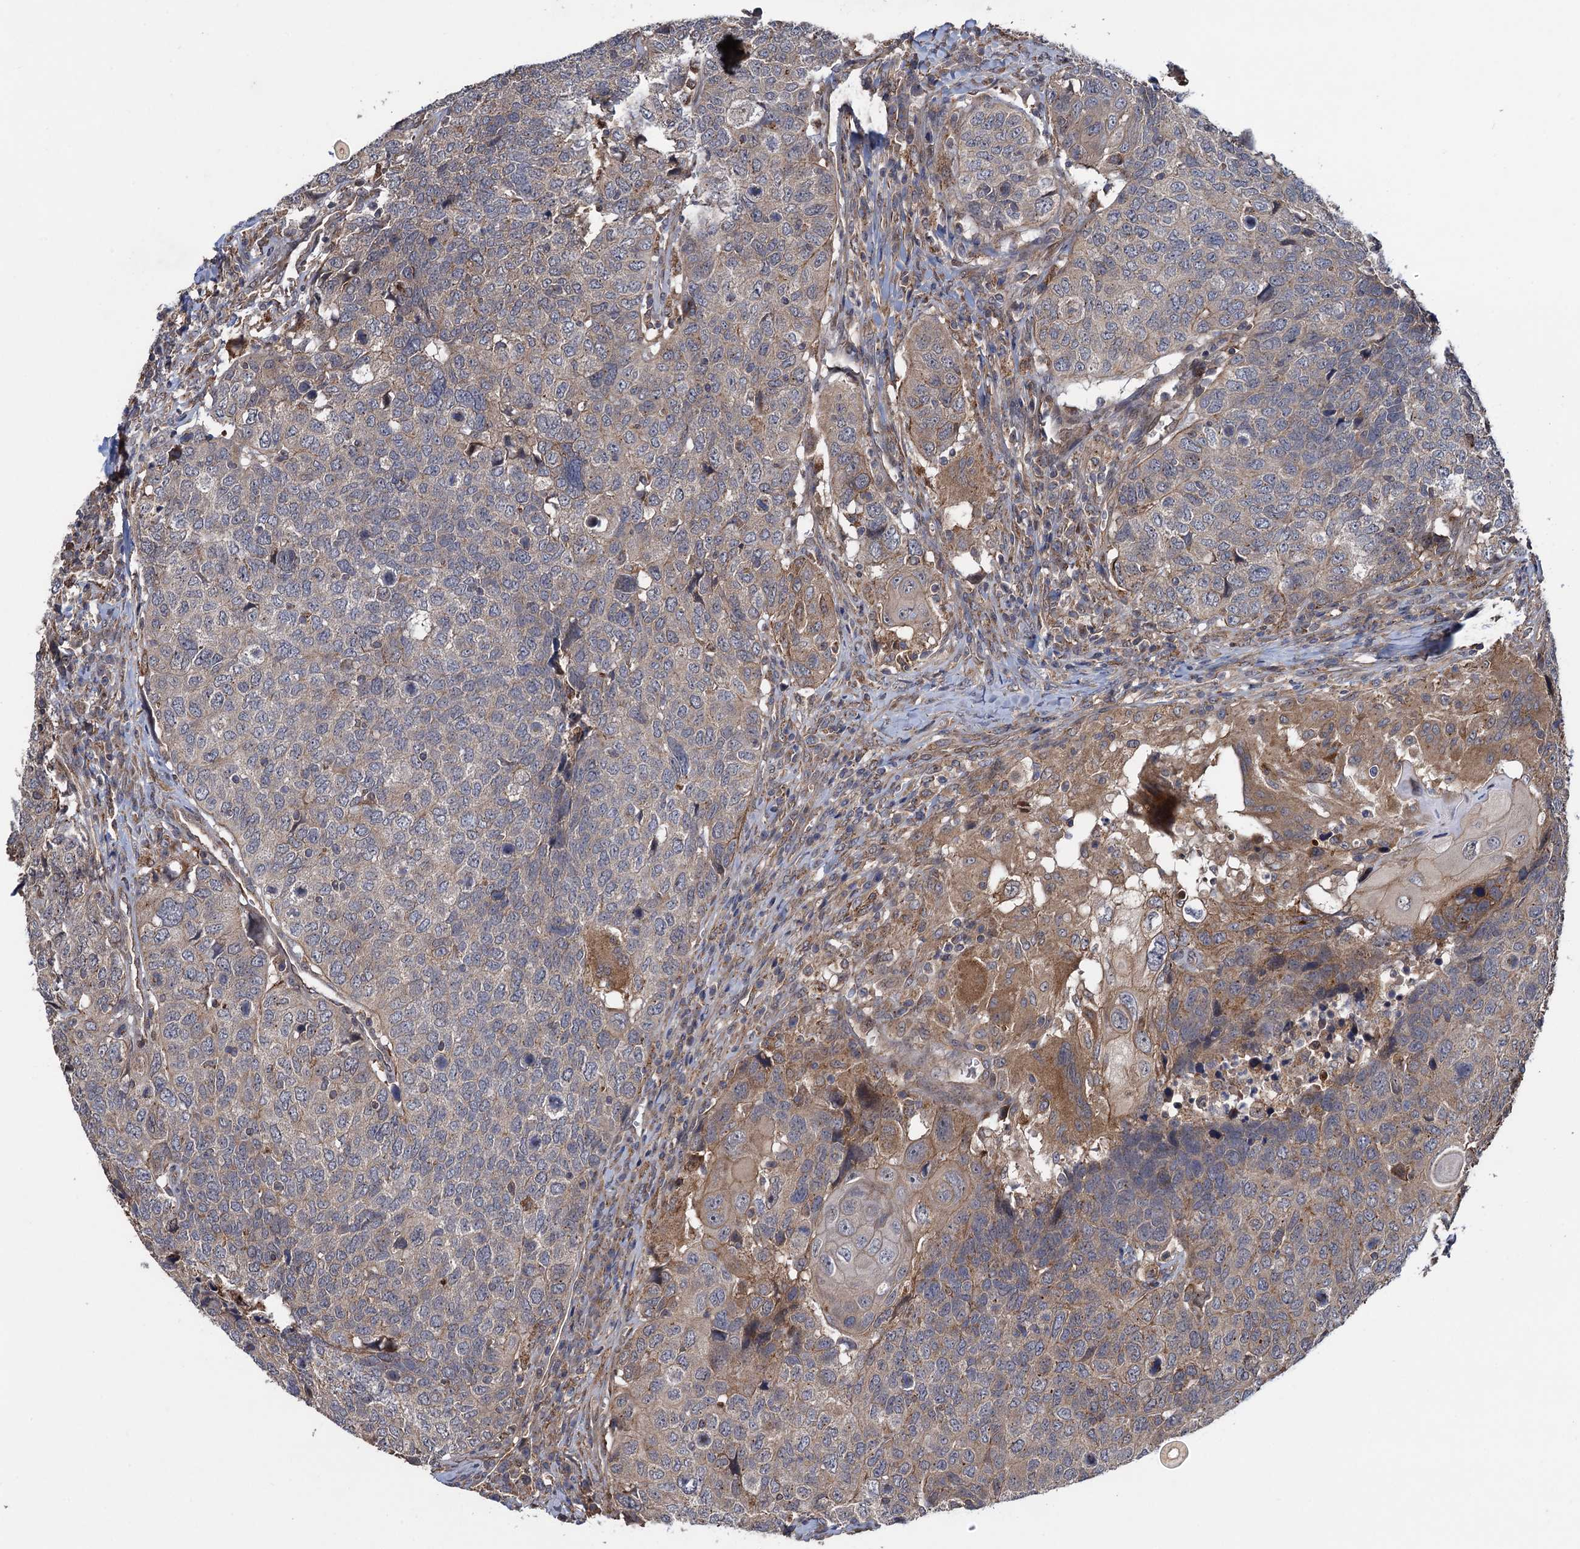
{"staining": {"intensity": "moderate", "quantity": "<25%", "location": "cytoplasmic/membranous"}, "tissue": "head and neck cancer", "cell_type": "Tumor cells", "image_type": "cancer", "snomed": [{"axis": "morphology", "description": "Squamous cell carcinoma, NOS"}, {"axis": "topography", "description": "Head-Neck"}], "caption": "This is an image of IHC staining of head and neck cancer (squamous cell carcinoma), which shows moderate staining in the cytoplasmic/membranous of tumor cells.", "gene": "HAUS1", "patient": {"sex": "male", "age": 66}}